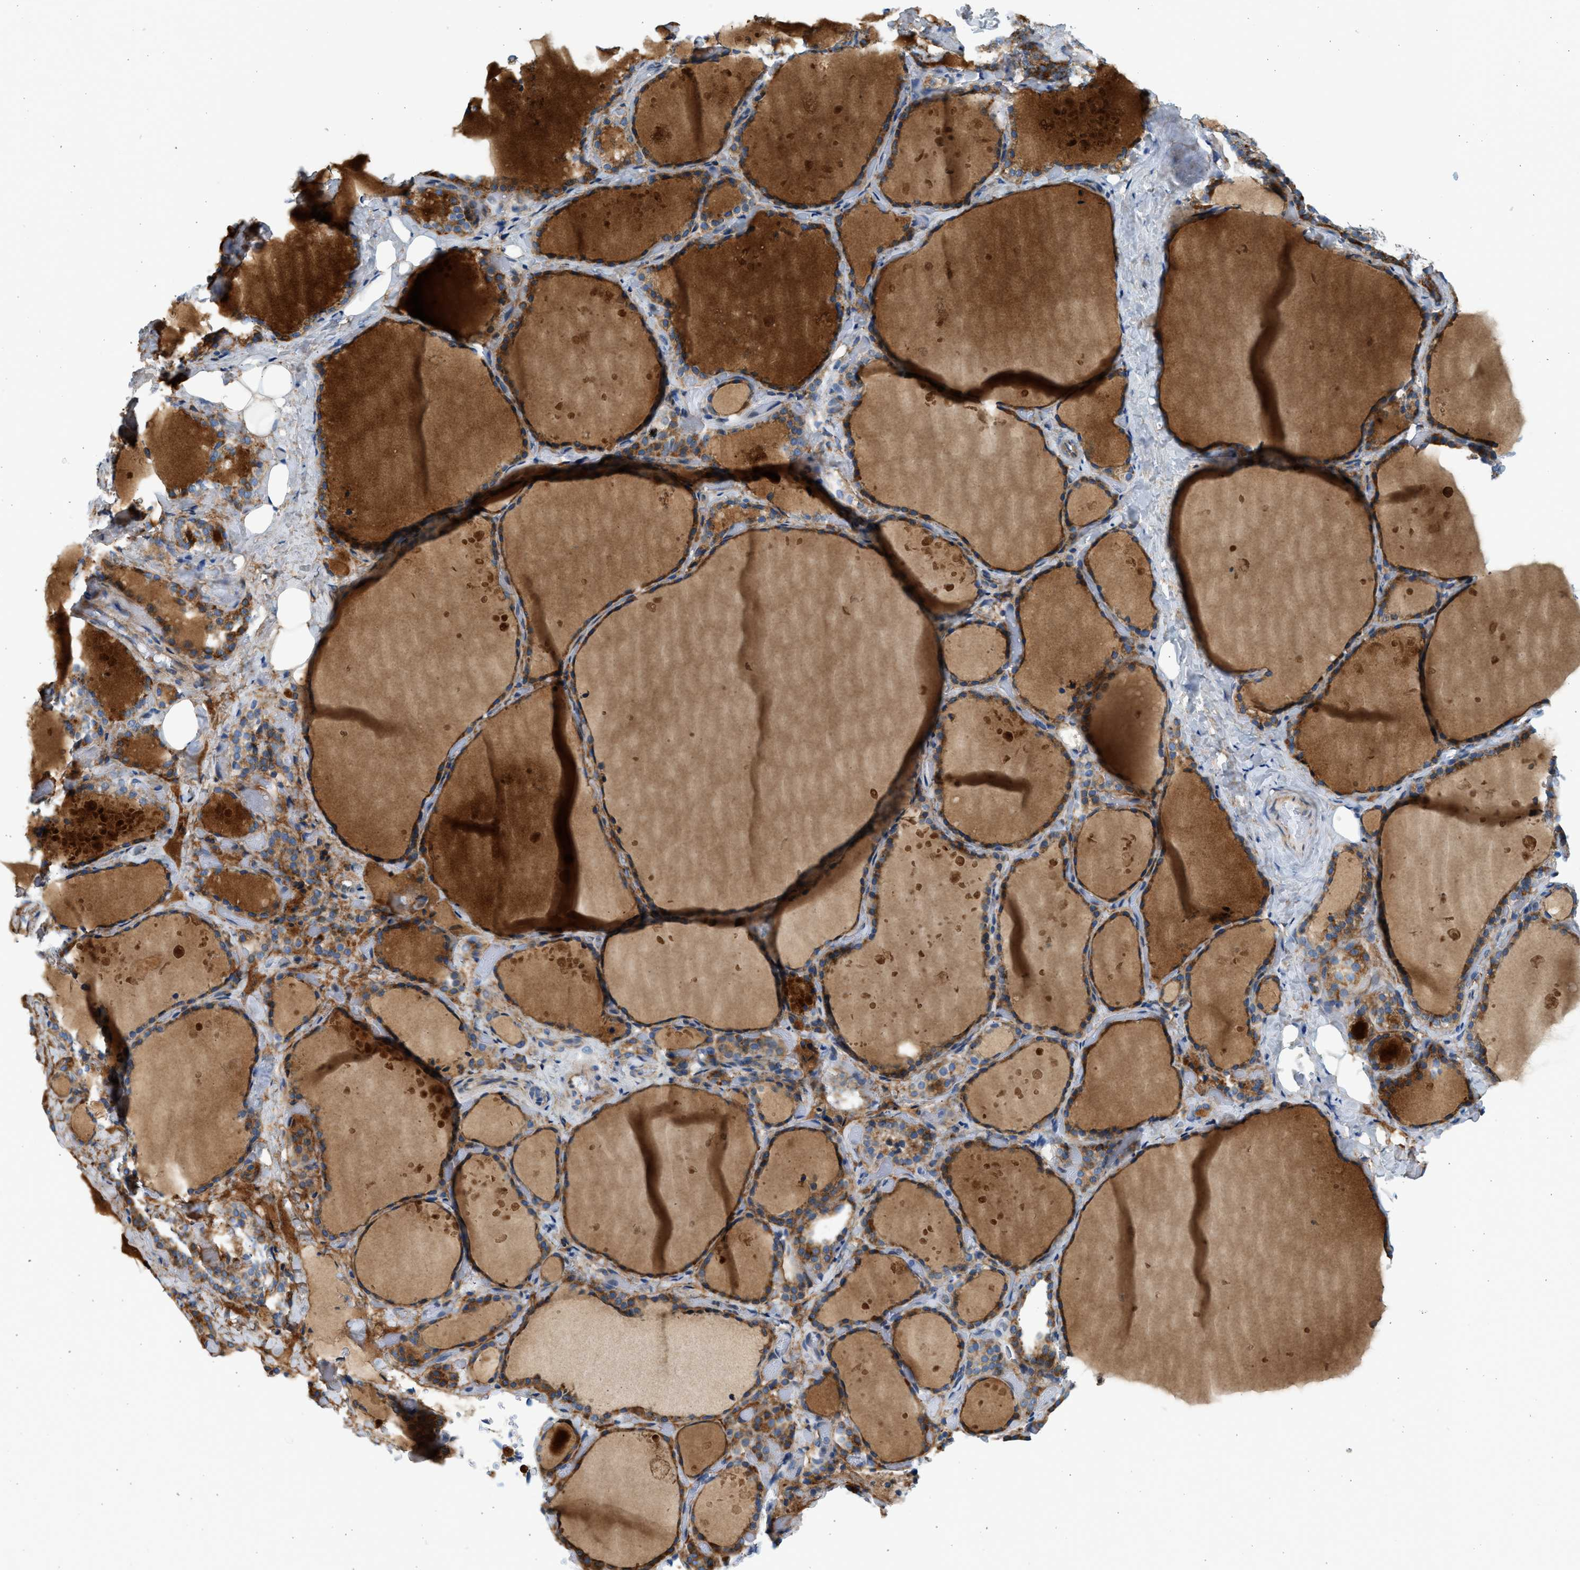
{"staining": {"intensity": "strong", "quantity": ">75%", "location": "cytoplasmic/membranous"}, "tissue": "thyroid gland", "cell_type": "Glandular cells", "image_type": "normal", "snomed": [{"axis": "morphology", "description": "Normal tissue, NOS"}, {"axis": "topography", "description": "Thyroid gland"}], "caption": "Protein expression analysis of normal human thyroid gland reveals strong cytoplasmic/membranous staining in approximately >75% of glandular cells. The staining was performed using DAB to visualize the protein expression in brown, while the nuclei were stained in blue with hematoxylin (Magnification: 20x).", "gene": "CNTN6", "patient": {"sex": "female", "age": 44}}